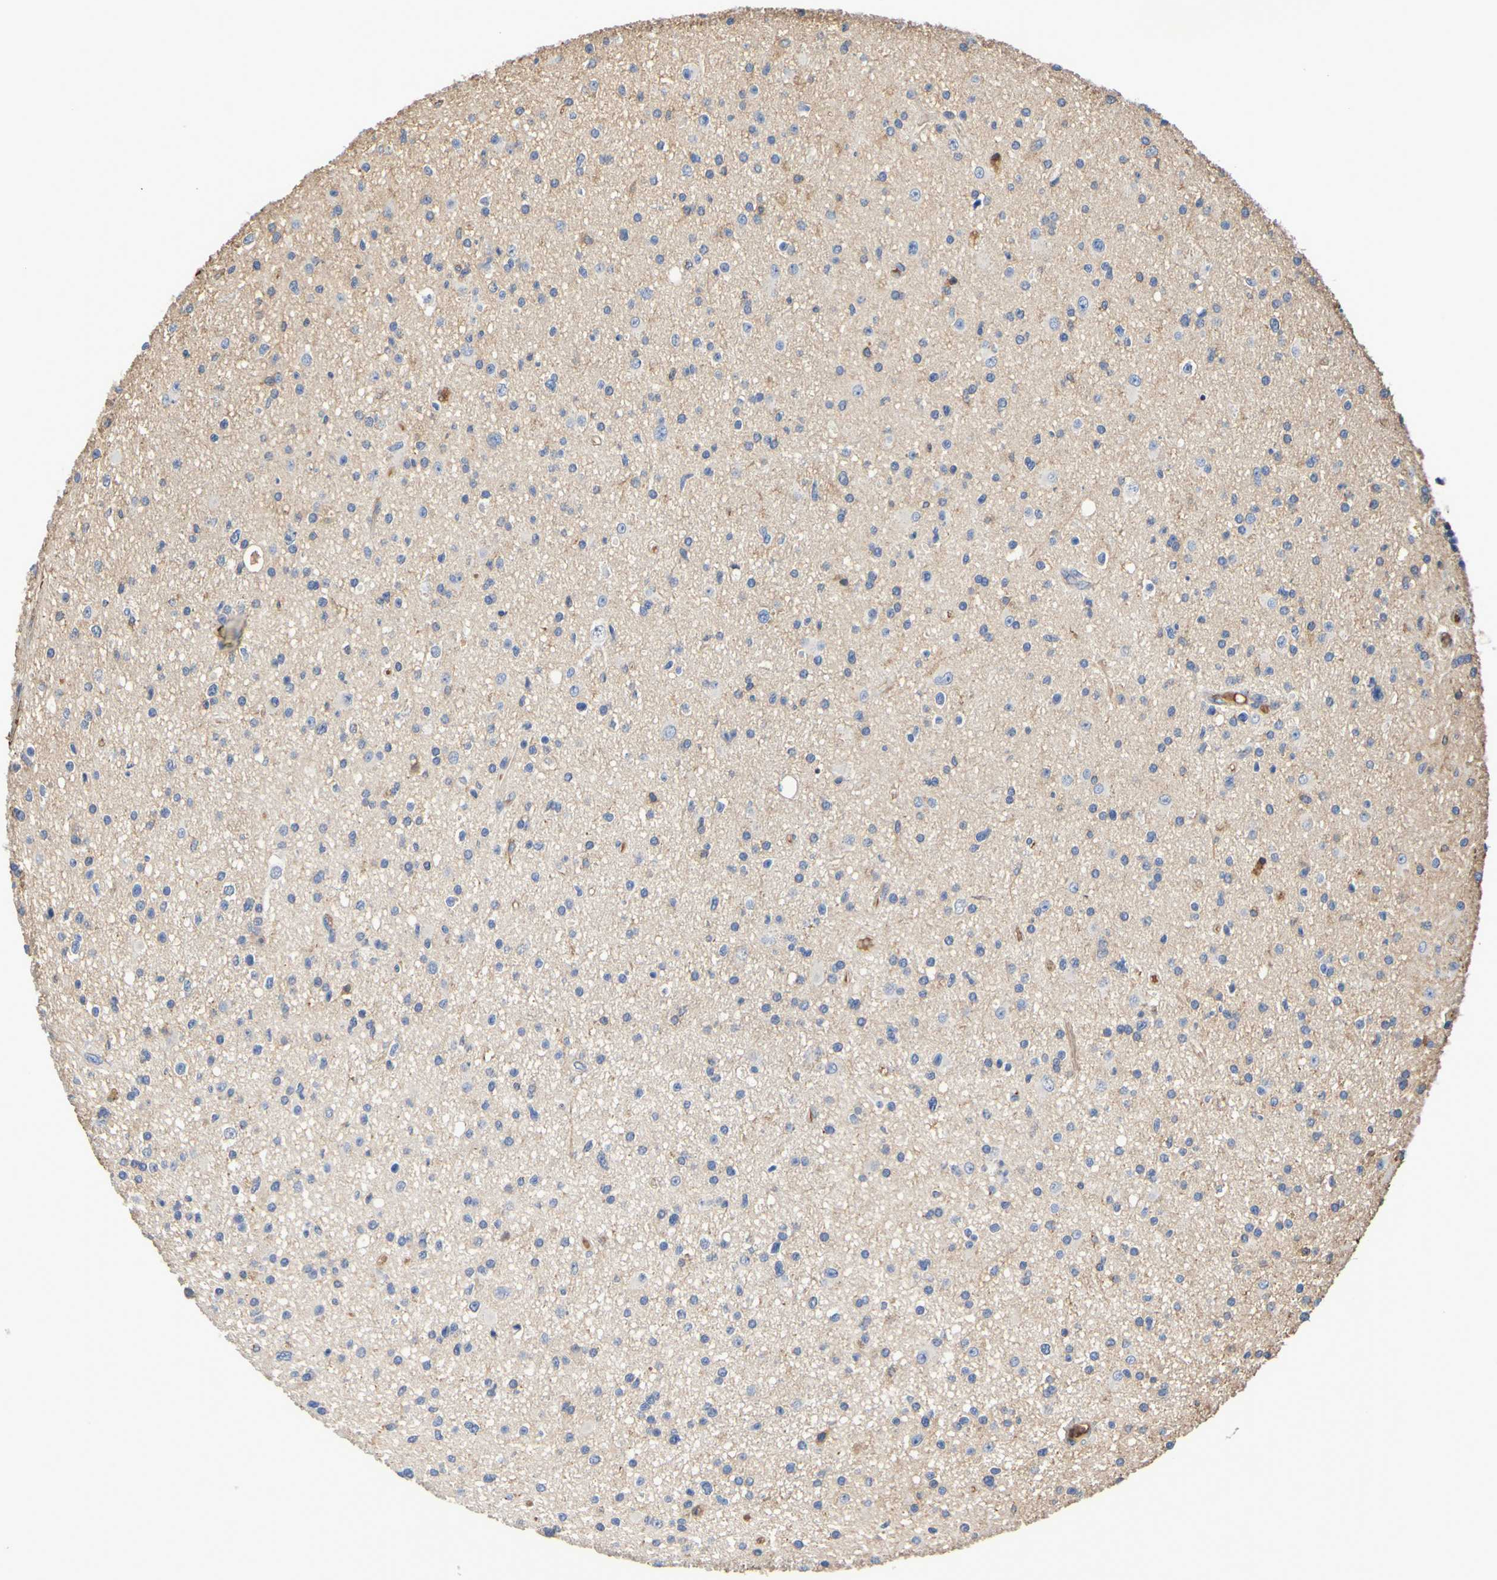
{"staining": {"intensity": "negative", "quantity": "none", "location": "none"}, "tissue": "glioma", "cell_type": "Tumor cells", "image_type": "cancer", "snomed": [{"axis": "morphology", "description": "Glioma, malignant, High grade"}, {"axis": "topography", "description": "Brain"}], "caption": "This is a photomicrograph of immunohistochemistry staining of glioma, which shows no positivity in tumor cells. (DAB IHC visualized using brightfield microscopy, high magnification).", "gene": "GAB3", "patient": {"sex": "male", "age": 33}}